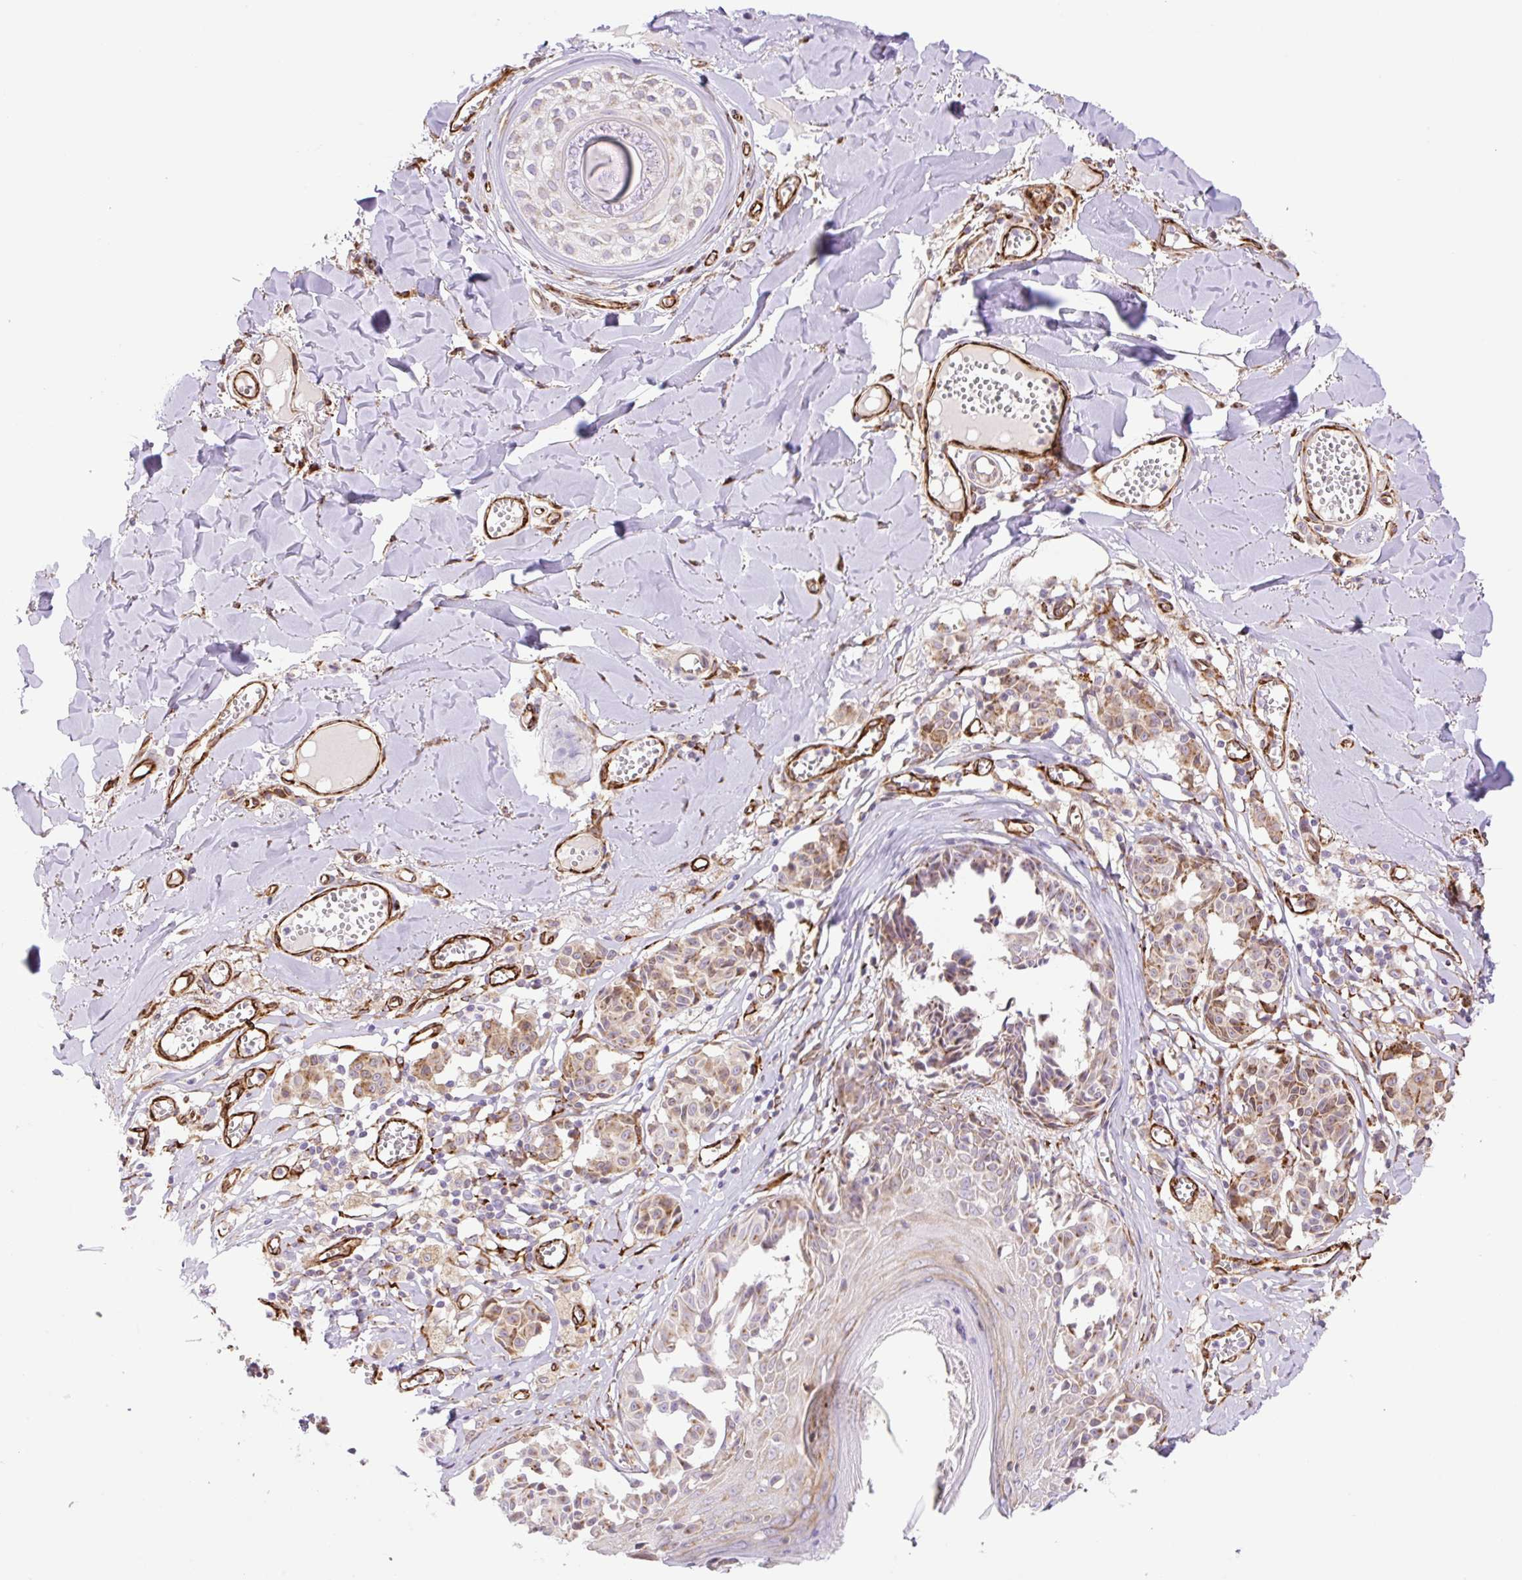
{"staining": {"intensity": "moderate", "quantity": "25%-75%", "location": "cytoplasmic/membranous"}, "tissue": "melanoma", "cell_type": "Tumor cells", "image_type": "cancer", "snomed": [{"axis": "morphology", "description": "Malignant melanoma, NOS"}, {"axis": "topography", "description": "Skin"}], "caption": "There is medium levels of moderate cytoplasmic/membranous staining in tumor cells of melanoma, as demonstrated by immunohistochemical staining (brown color).", "gene": "RAB30", "patient": {"sex": "female", "age": 43}}